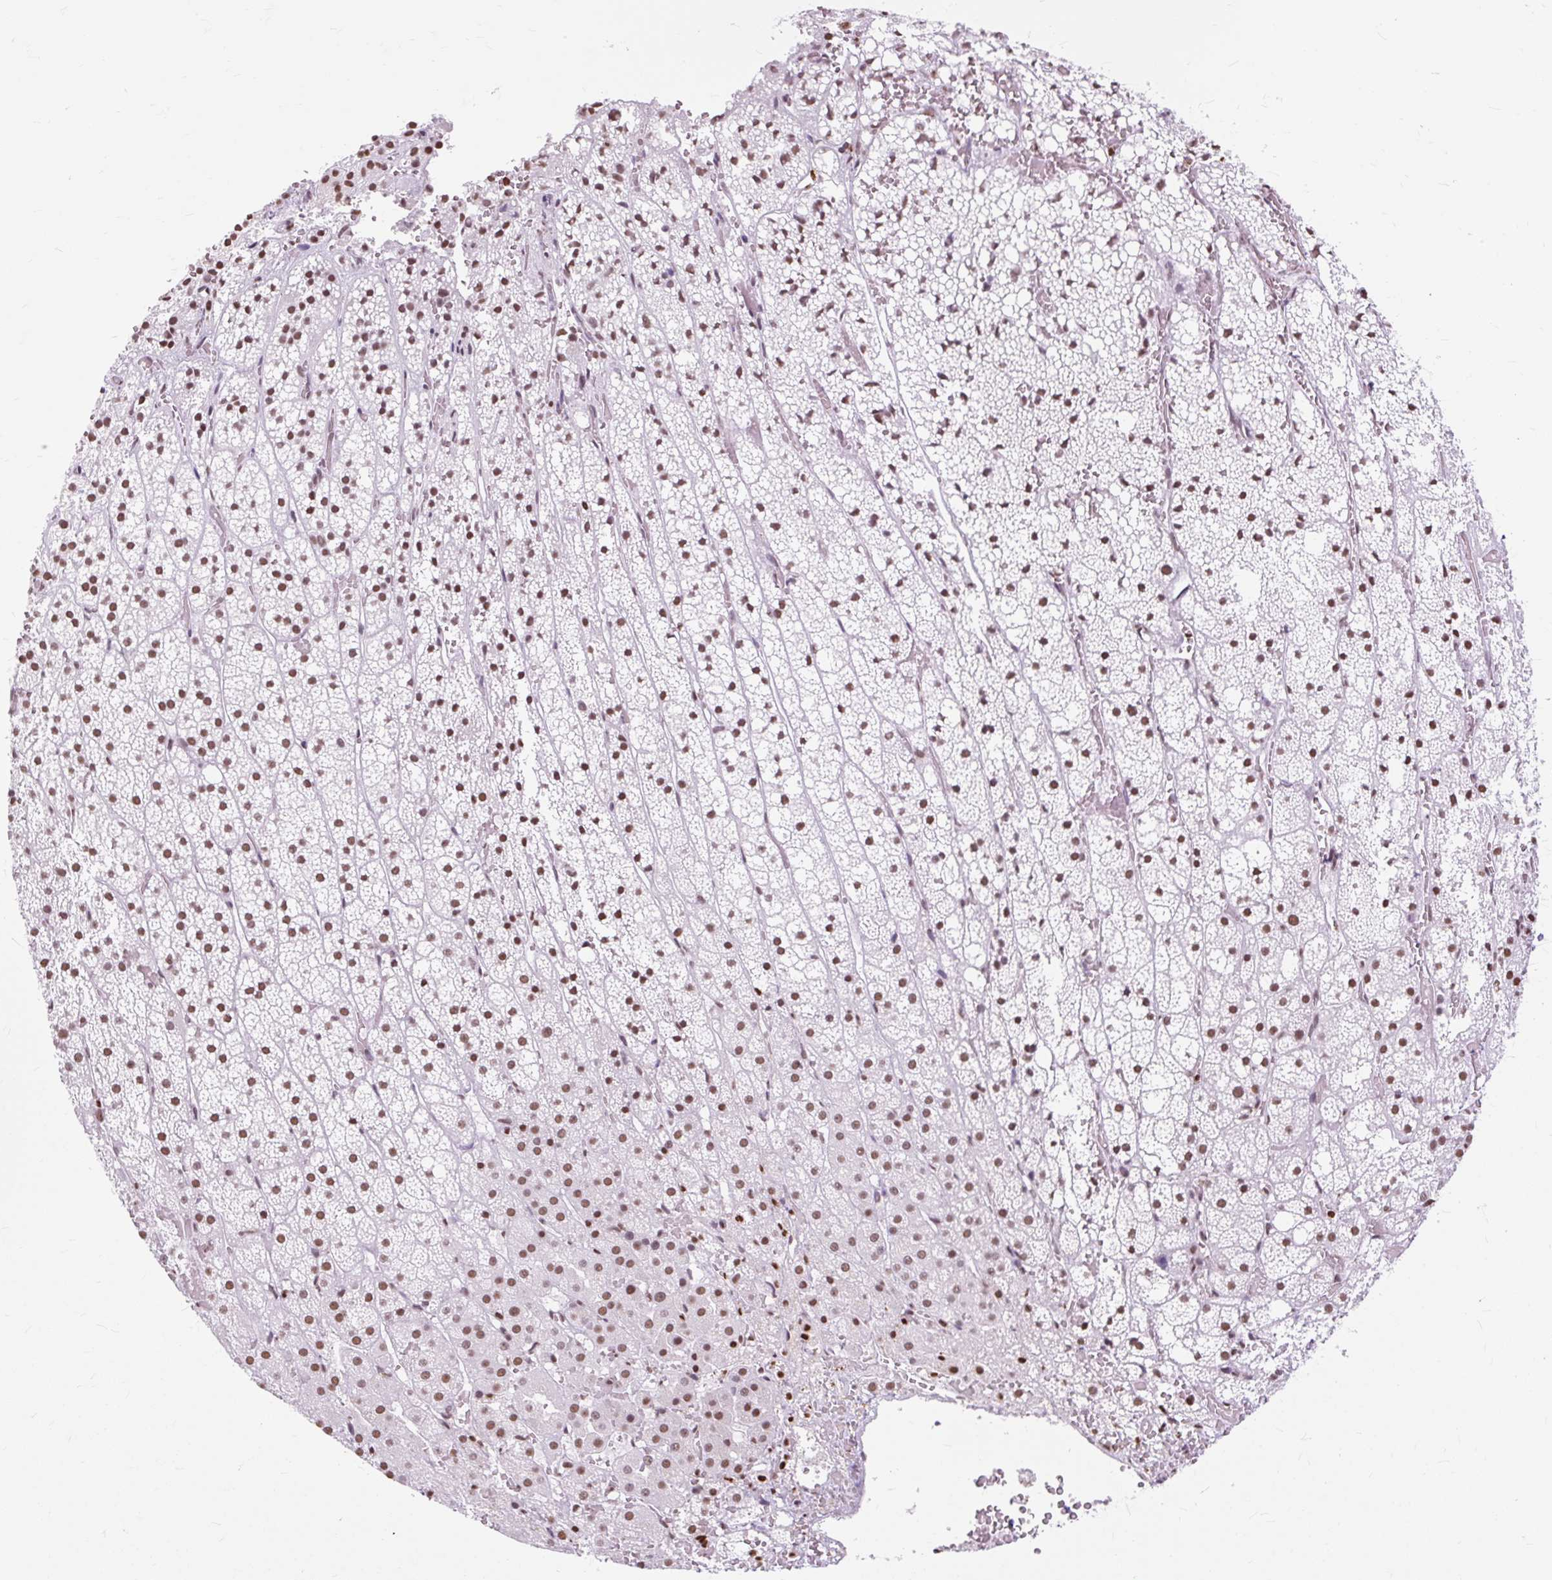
{"staining": {"intensity": "strong", "quantity": ">75%", "location": "nuclear"}, "tissue": "adrenal gland", "cell_type": "Glandular cells", "image_type": "normal", "snomed": [{"axis": "morphology", "description": "Normal tissue, NOS"}, {"axis": "topography", "description": "Adrenal gland"}], "caption": "Adrenal gland stained for a protein (brown) exhibits strong nuclear positive expression in about >75% of glandular cells.", "gene": "XRCC6", "patient": {"sex": "male", "age": 53}}